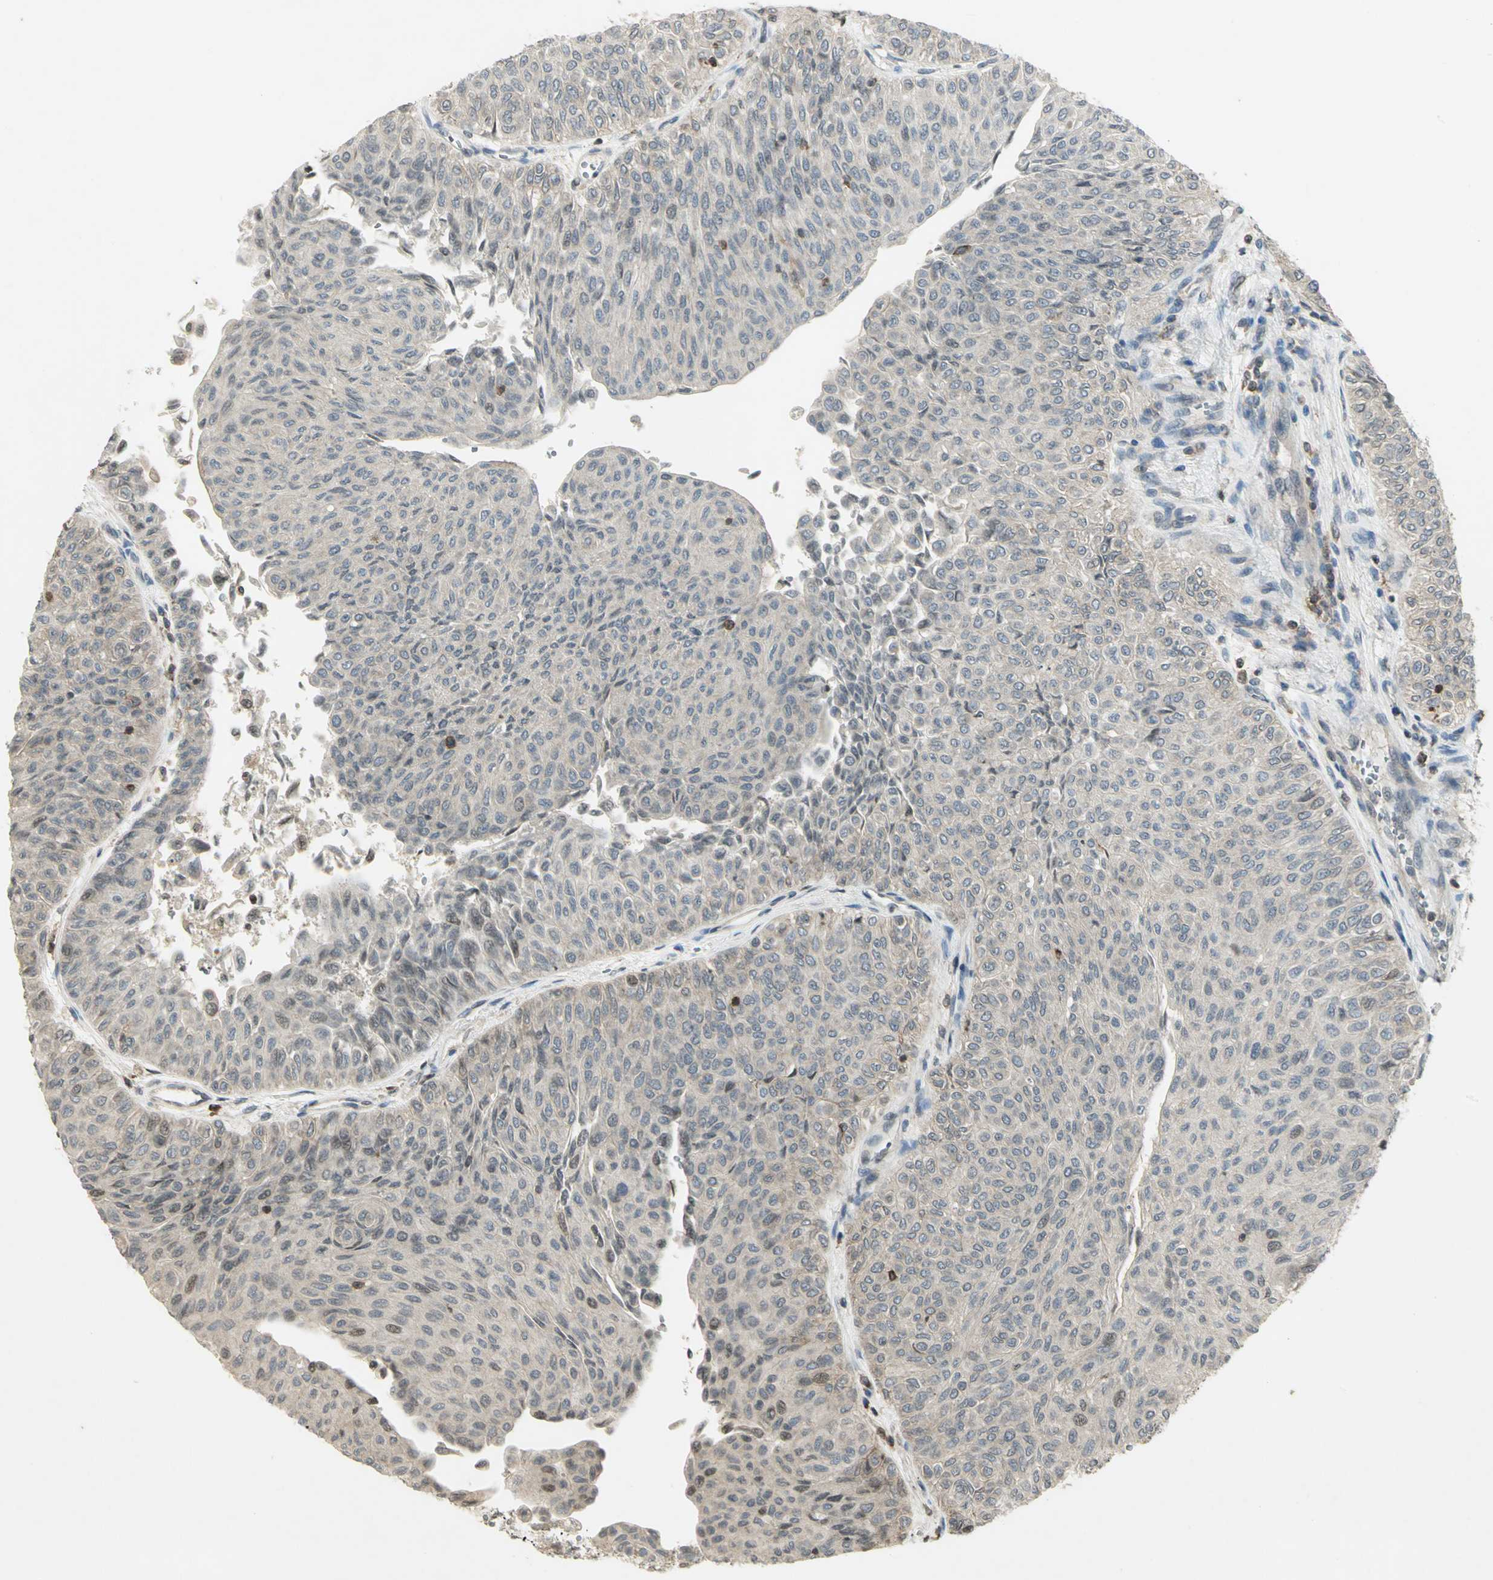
{"staining": {"intensity": "negative", "quantity": "none", "location": "none"}, "tissue": "urothelial cancer", "cell_type": "Tumor cells", "image_type": "cancer", "snomed": [{"axis": "morphology", "description": "Urothelial carcinoma, Low grade"}, {"axis": "topography", "description": "Urinary bladder"}], "caption": "Tumor cells show no significant protein positivity in urothelial cancer.", "gene": "IL16", "patient": {"sex": "male", "age": 78}}